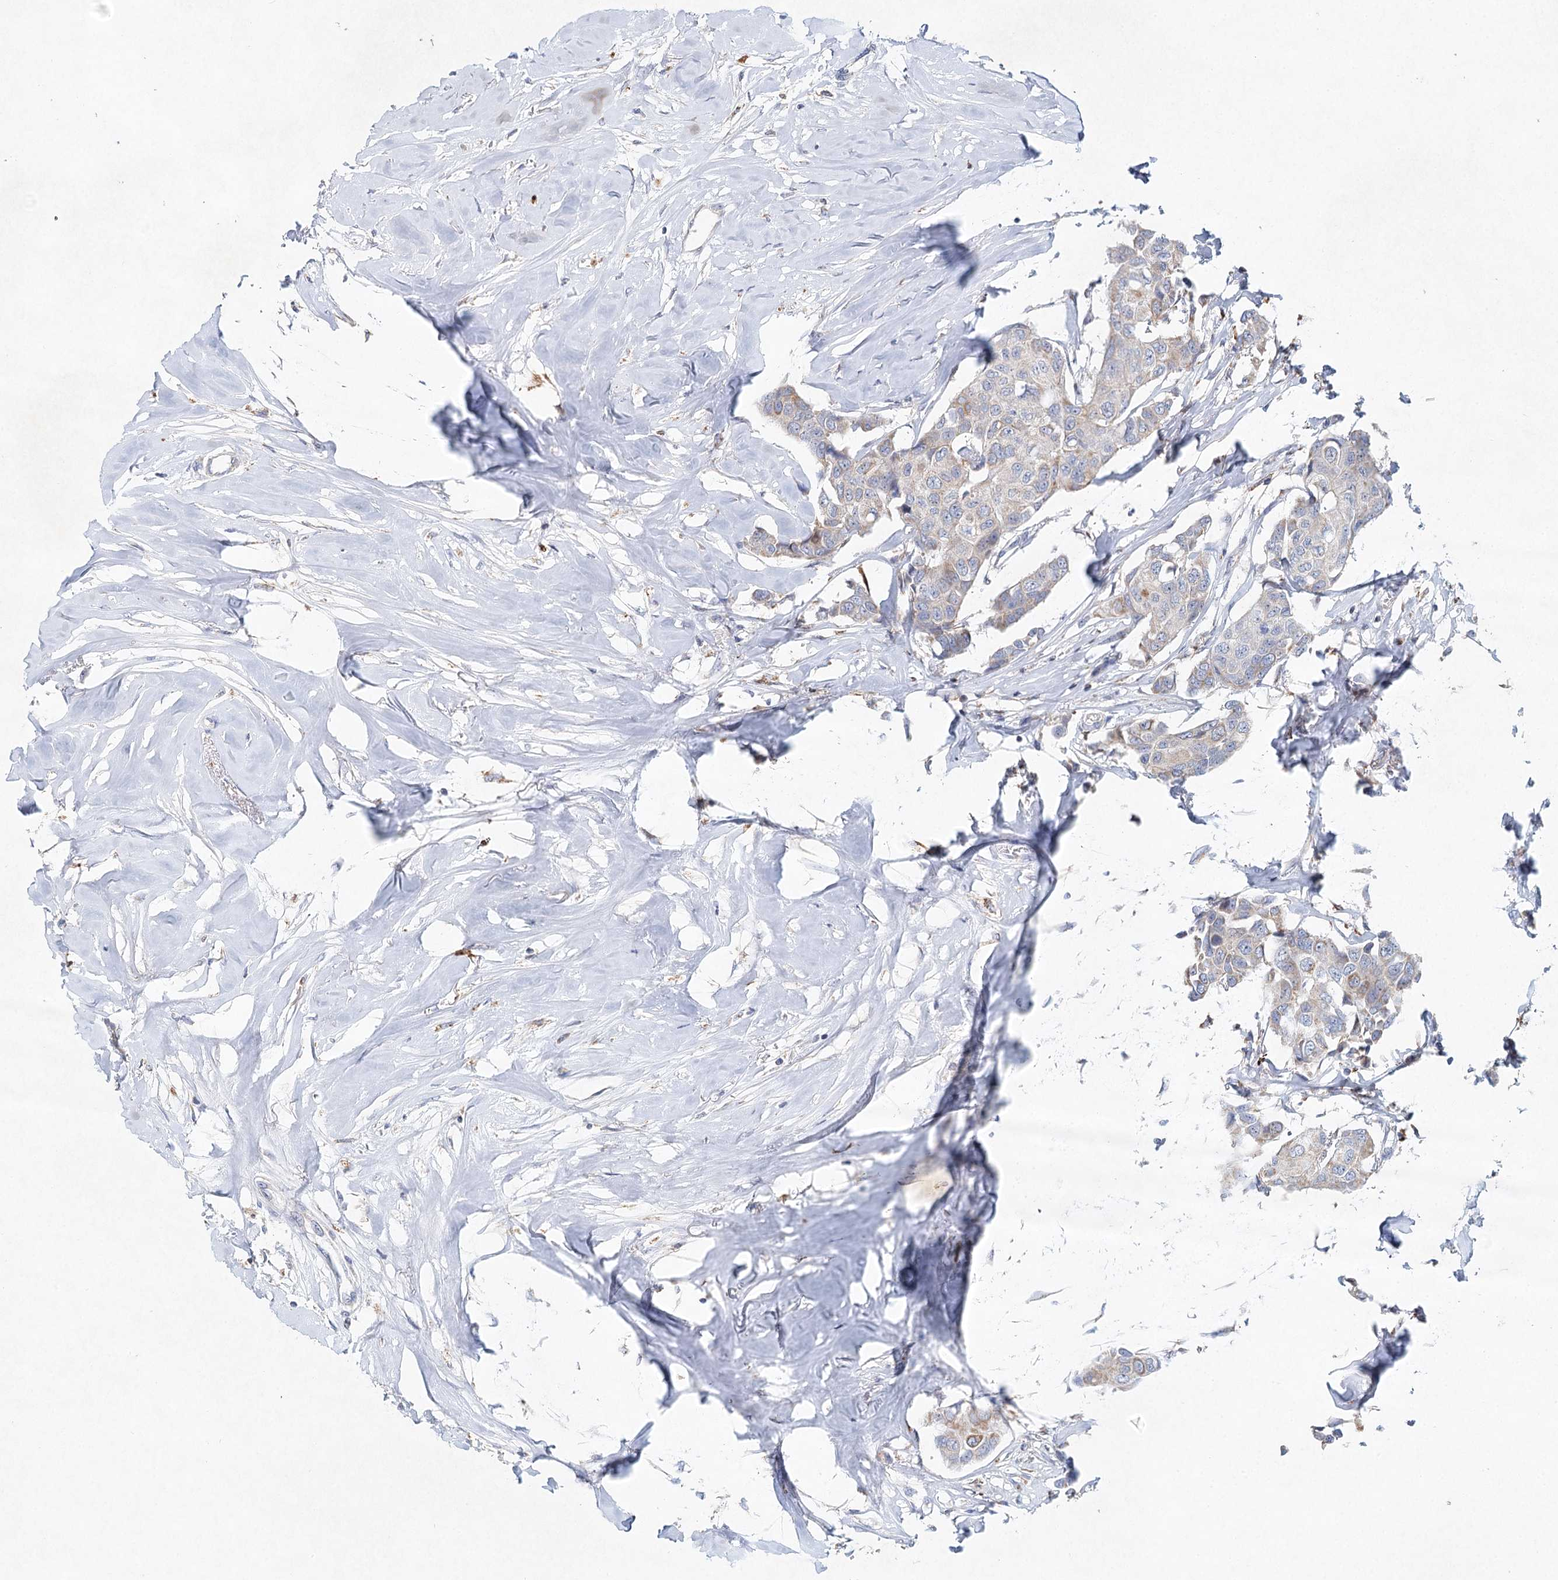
{"staining": {"intensity": "weak", "quantity": "<25%", "location": "cytoplasmic/membranous"}, "tissue": "breast cancer", "cell_type": "Tumor cells", "image_type": "cancer", "snomed": [{"axis": "morphology", "description": "Duct carcinoma"}, {"axis": "topography", "description": "Breast"}], "caption": "DAB immunohistochemical staining of breast cancer (infiltrating ductal carcinoma) exhibits no significant positivity in tumor cells. The staining is performed using DAB brown chromogen with nuclei counter-stained in using hematoxylin.", "gene": "XPO6", "patient": {"sex": "female", "age": 80}}